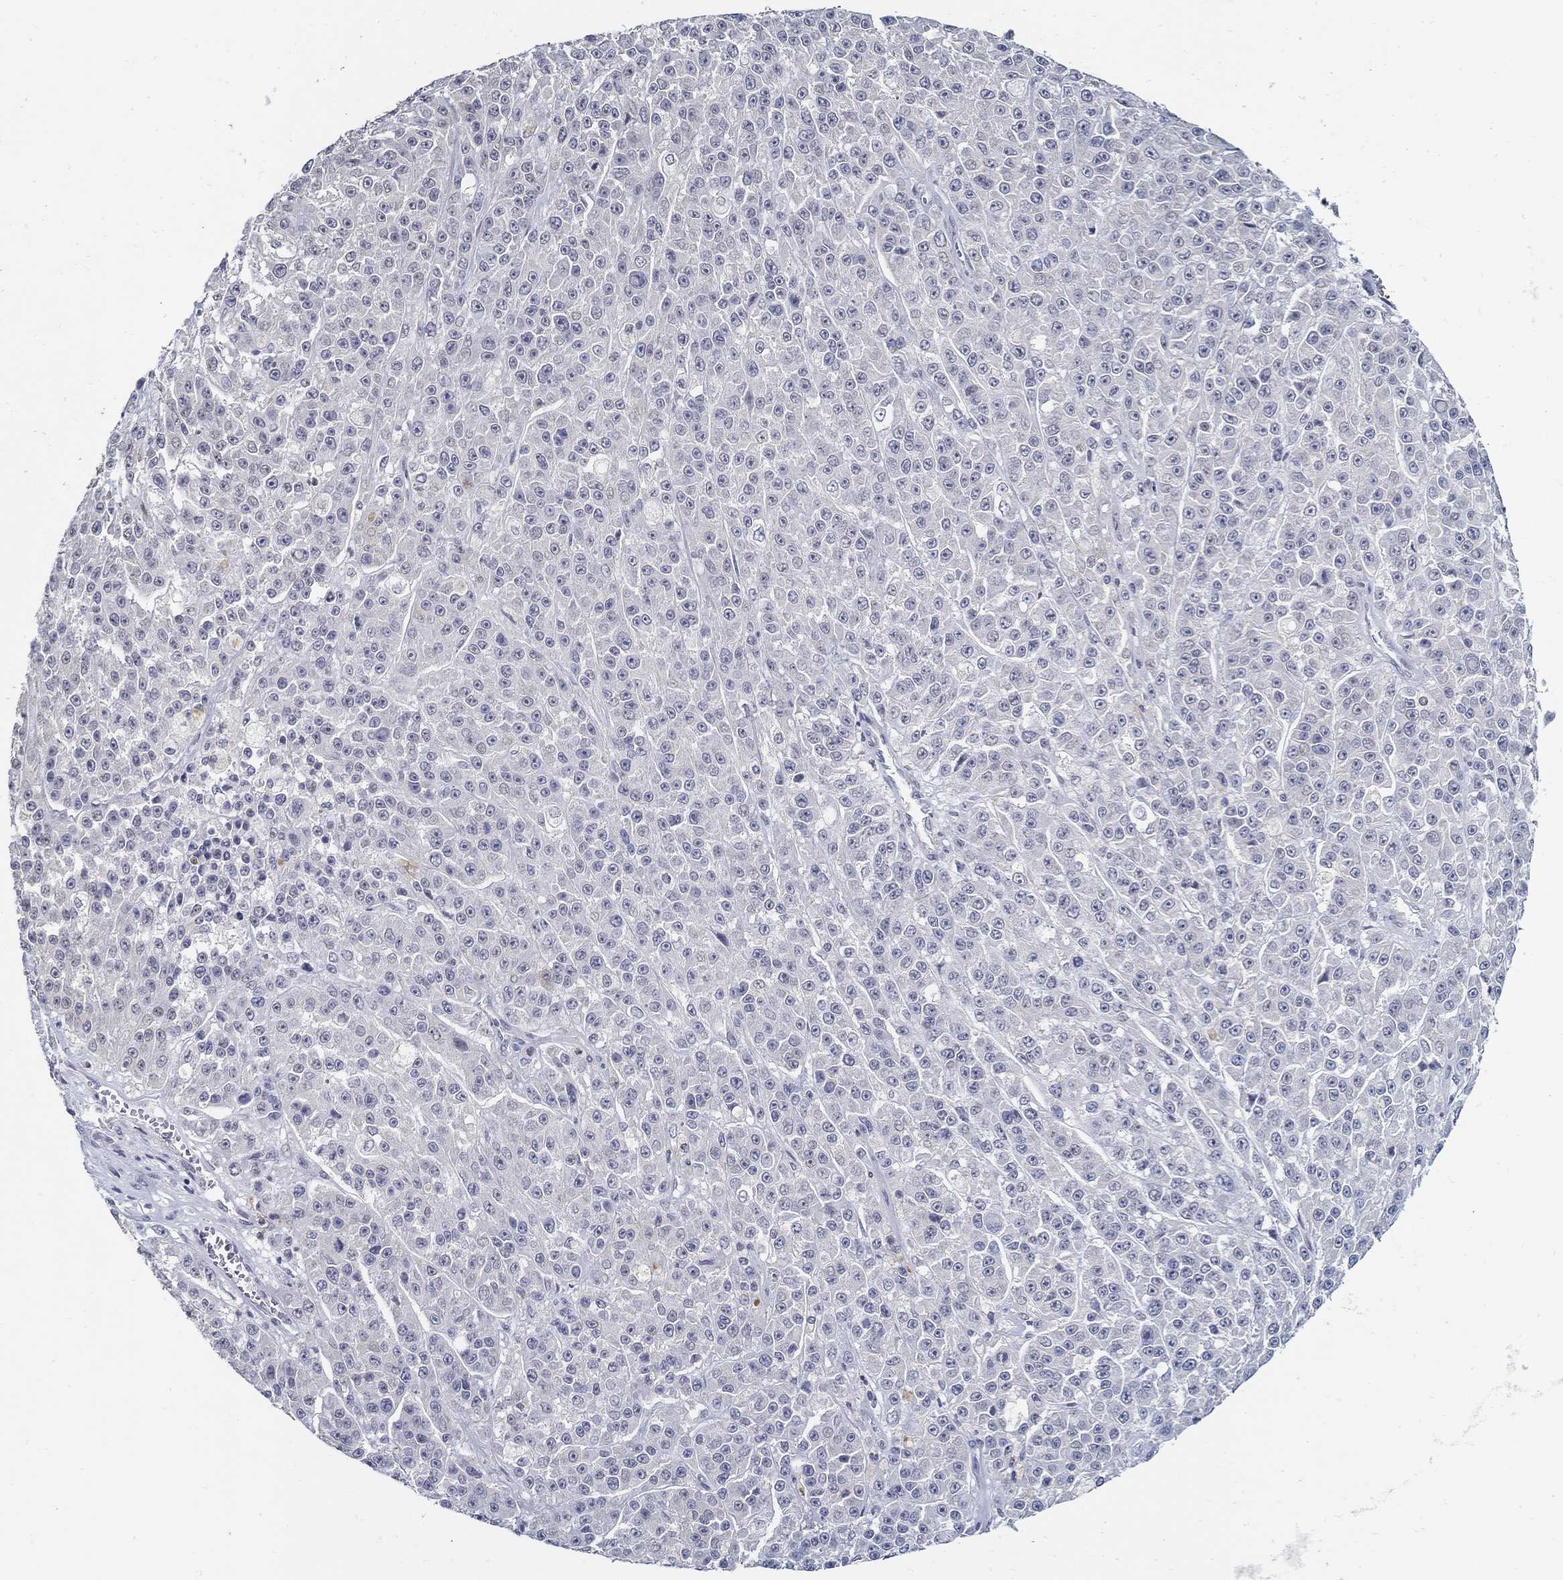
{"staining": {"intensity": "negative", "quantity": "none", "location": "none"}, "tissue": "melanoma", "cell_type": "Tumor cells", "image_type": "cancer", "snomed": [{"axis": "morphology", "description": "Malignant melanoma, NOS"}, {"axis": "topography", "description": "Skin"}], "caption": "IHC micrograph of human malignant melanoma stained for a protein (brown), which exhibits no expression in tumor cells. (DAB immunohistochemistry with hematoxylin counter stain).", "gene": "USP29", "patient": {"sex": "female", "age": 58}}